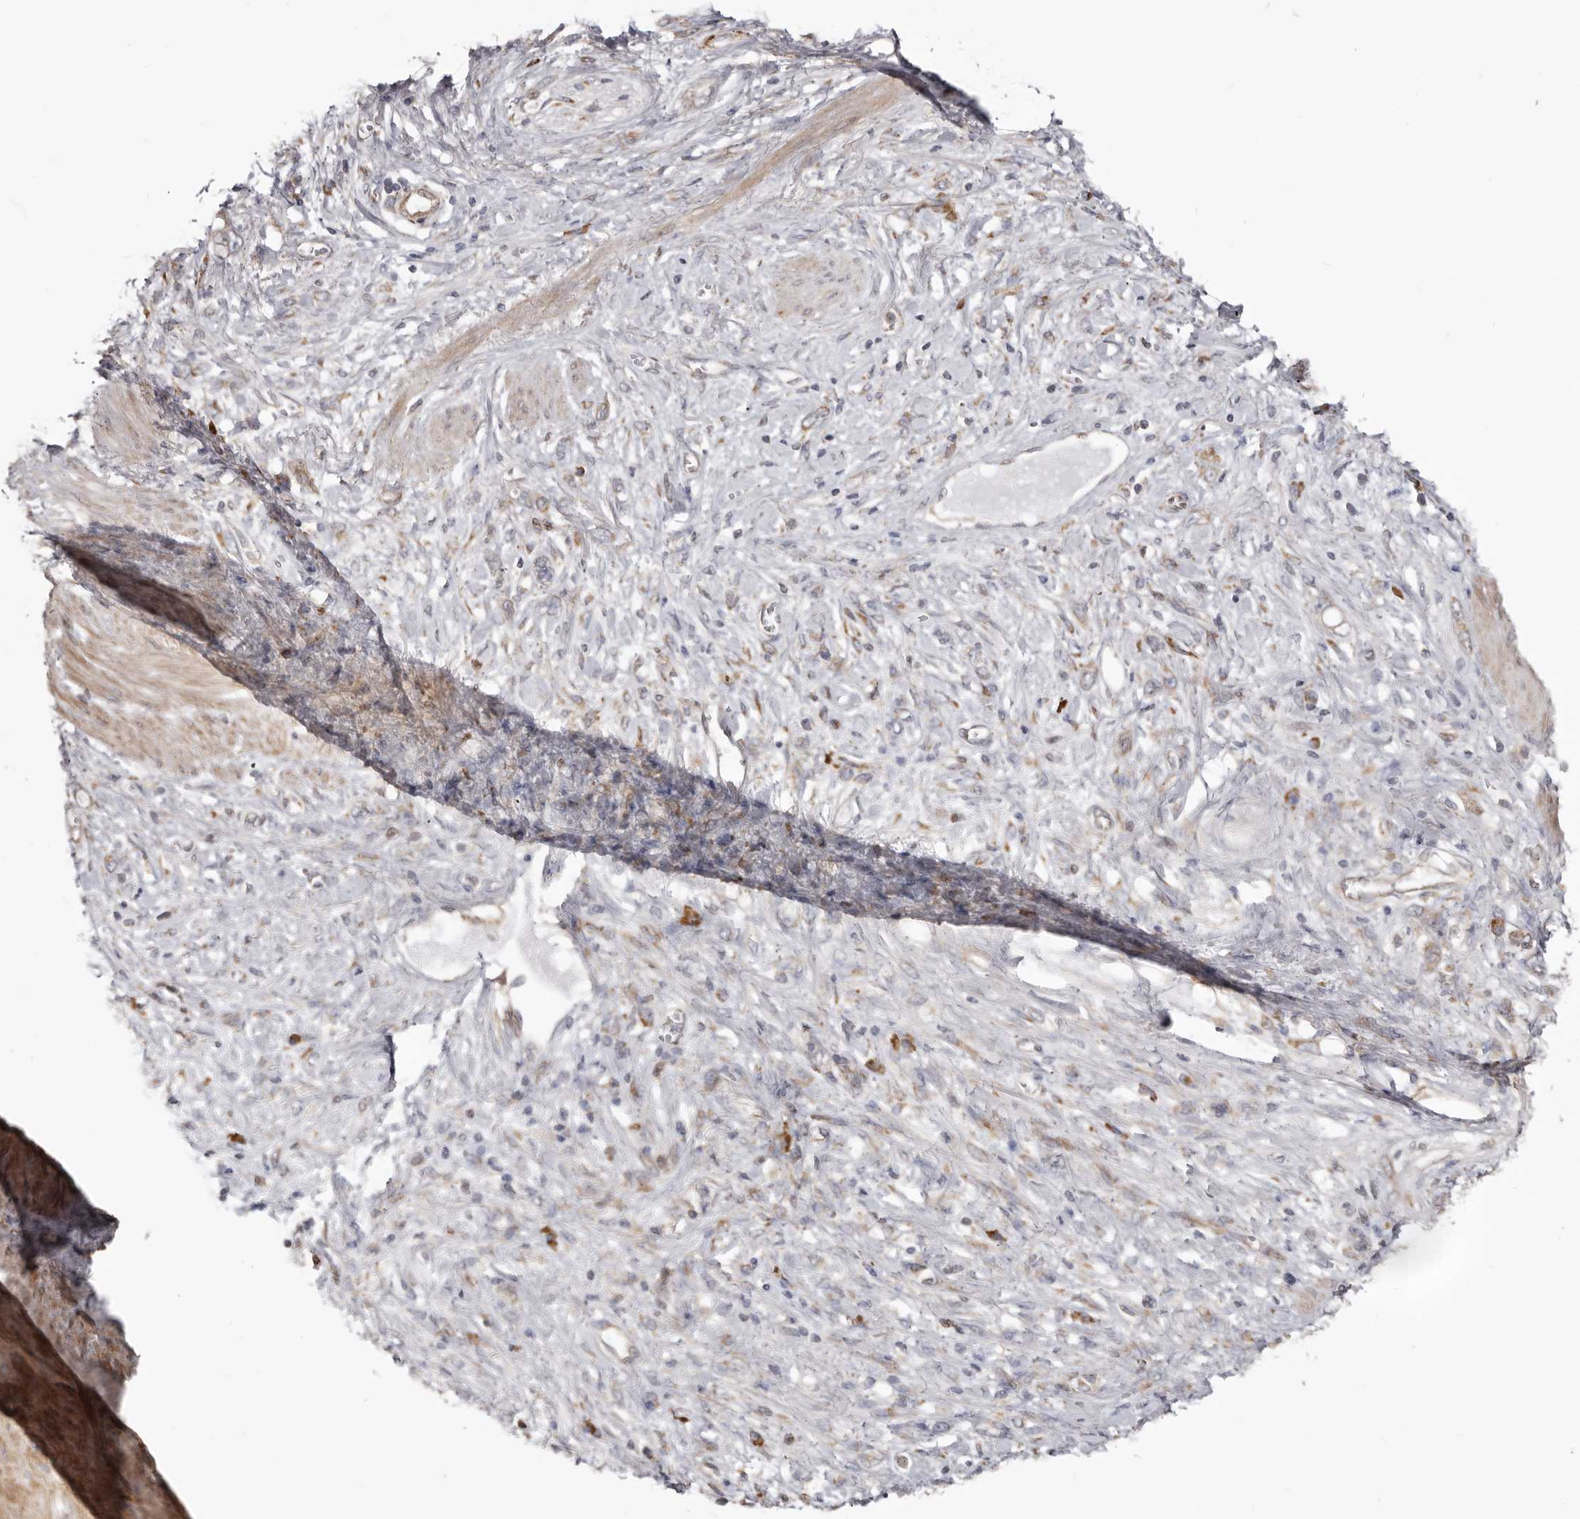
{"staining": {"intensity": "weak", "quantity": "<25%", "location": "cytoplasmic/membranous"}, "tissue": "stomach cancer", "cell_type": "Tumor cells", "image_type": "cancer", "snomed": [{"axis": "morphology", "description": "Adenocarcinoma, NOS"}, {"axis": "topography", "description": "Stomach"}], "caption": "Tumor cells show no significant expression in stomach cancer.", "gene": "NUP43", "patient": {"sex": "female", "age": 76}}